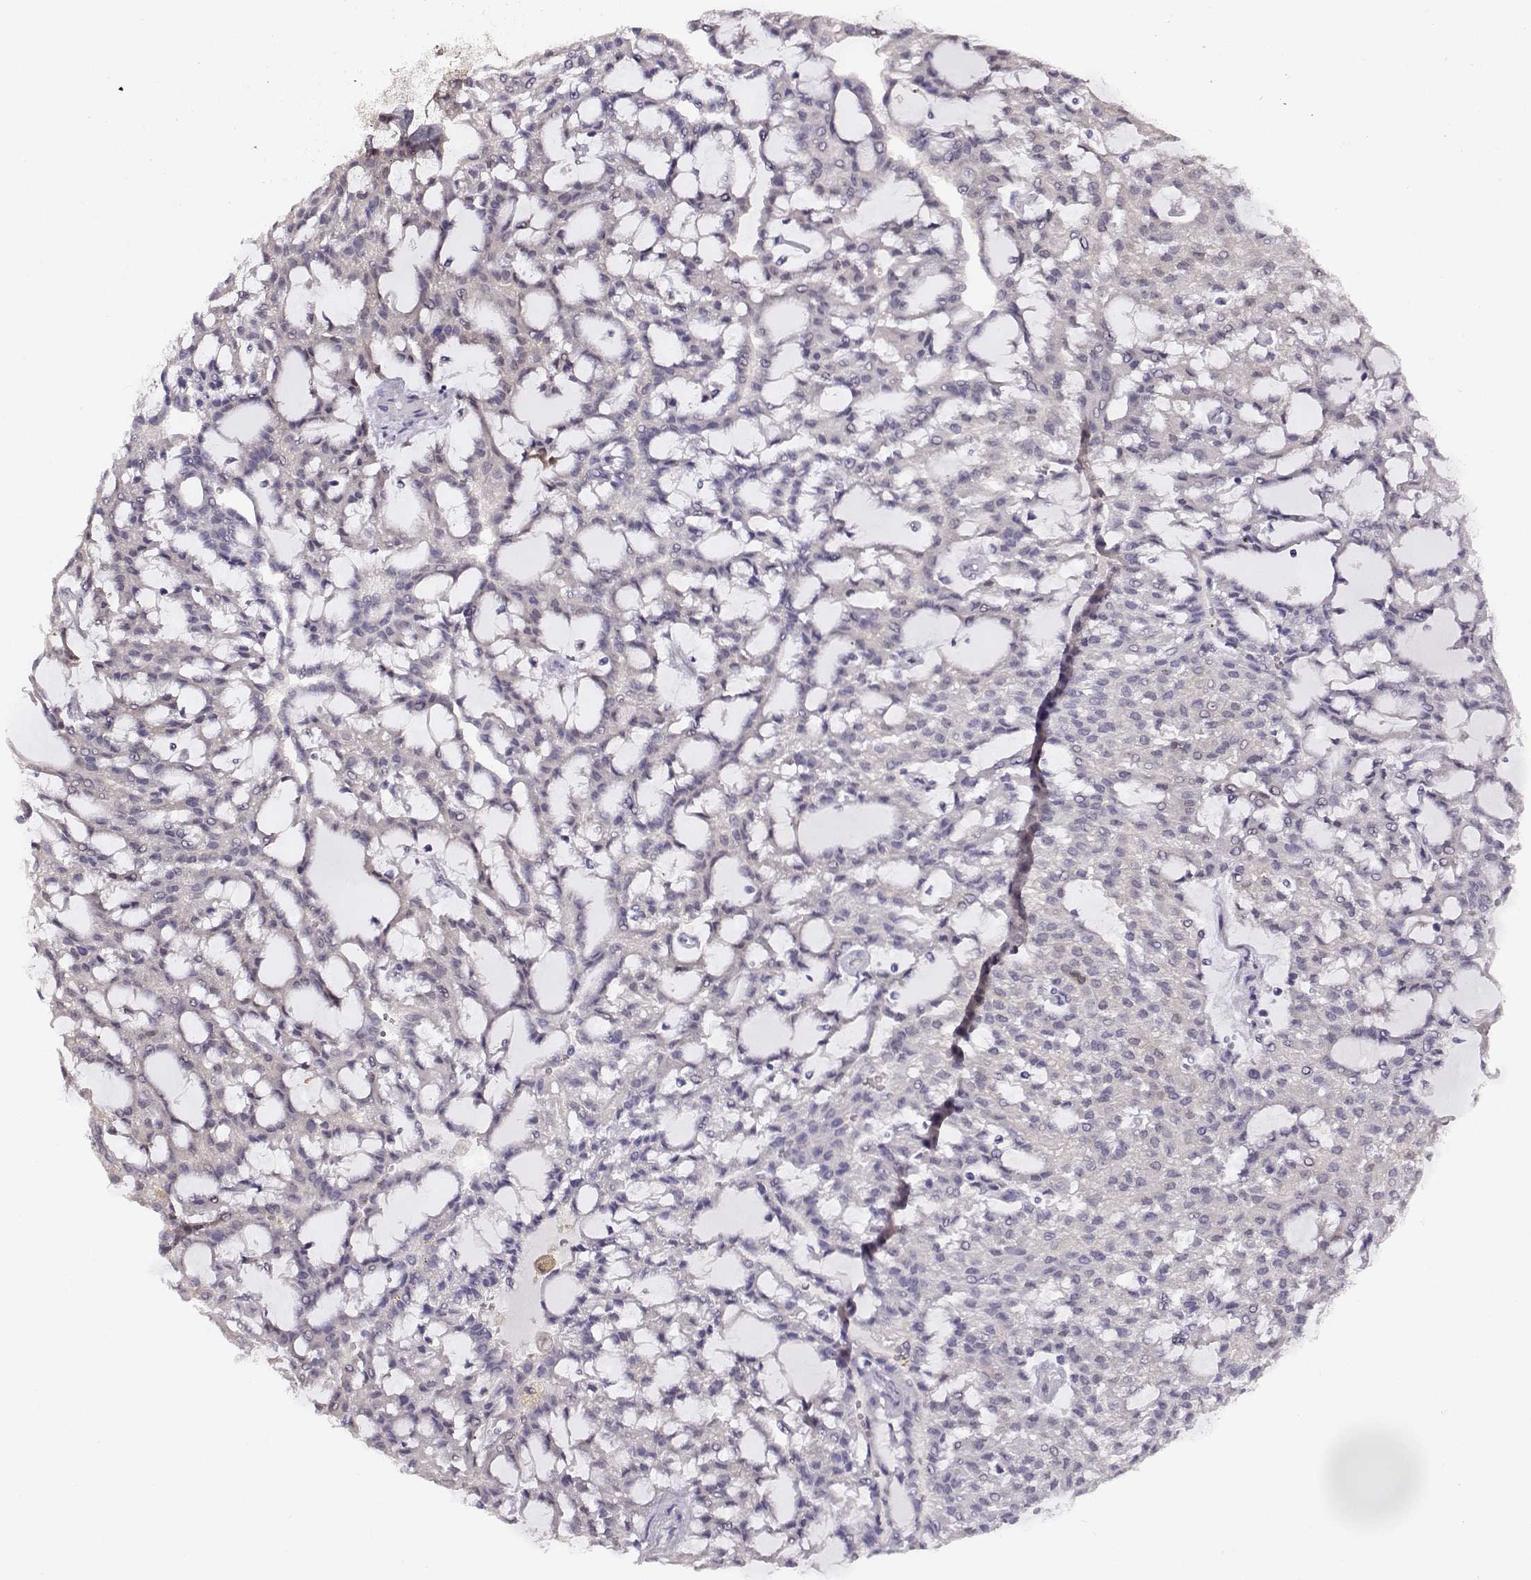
{"staining": {"intensity": "negative", "quantity": "none", "location": "none"}, "tissue": "renal cancer", "cell_type": "Tumor cells", "image_type": "cancer", "snomed": [{"axis": "morphology", "description": "Adenocarcinoma, NOS"}, {"axis": "topography", "description": "Kidney"}], "caption": "This is an immunohistochemistry (IHC) histopathology image of human adenocarcinoma (renal). There is no expression in tumor cells.", "gene": "CCR8", "patient": {"sex": "male", "age": 63}}